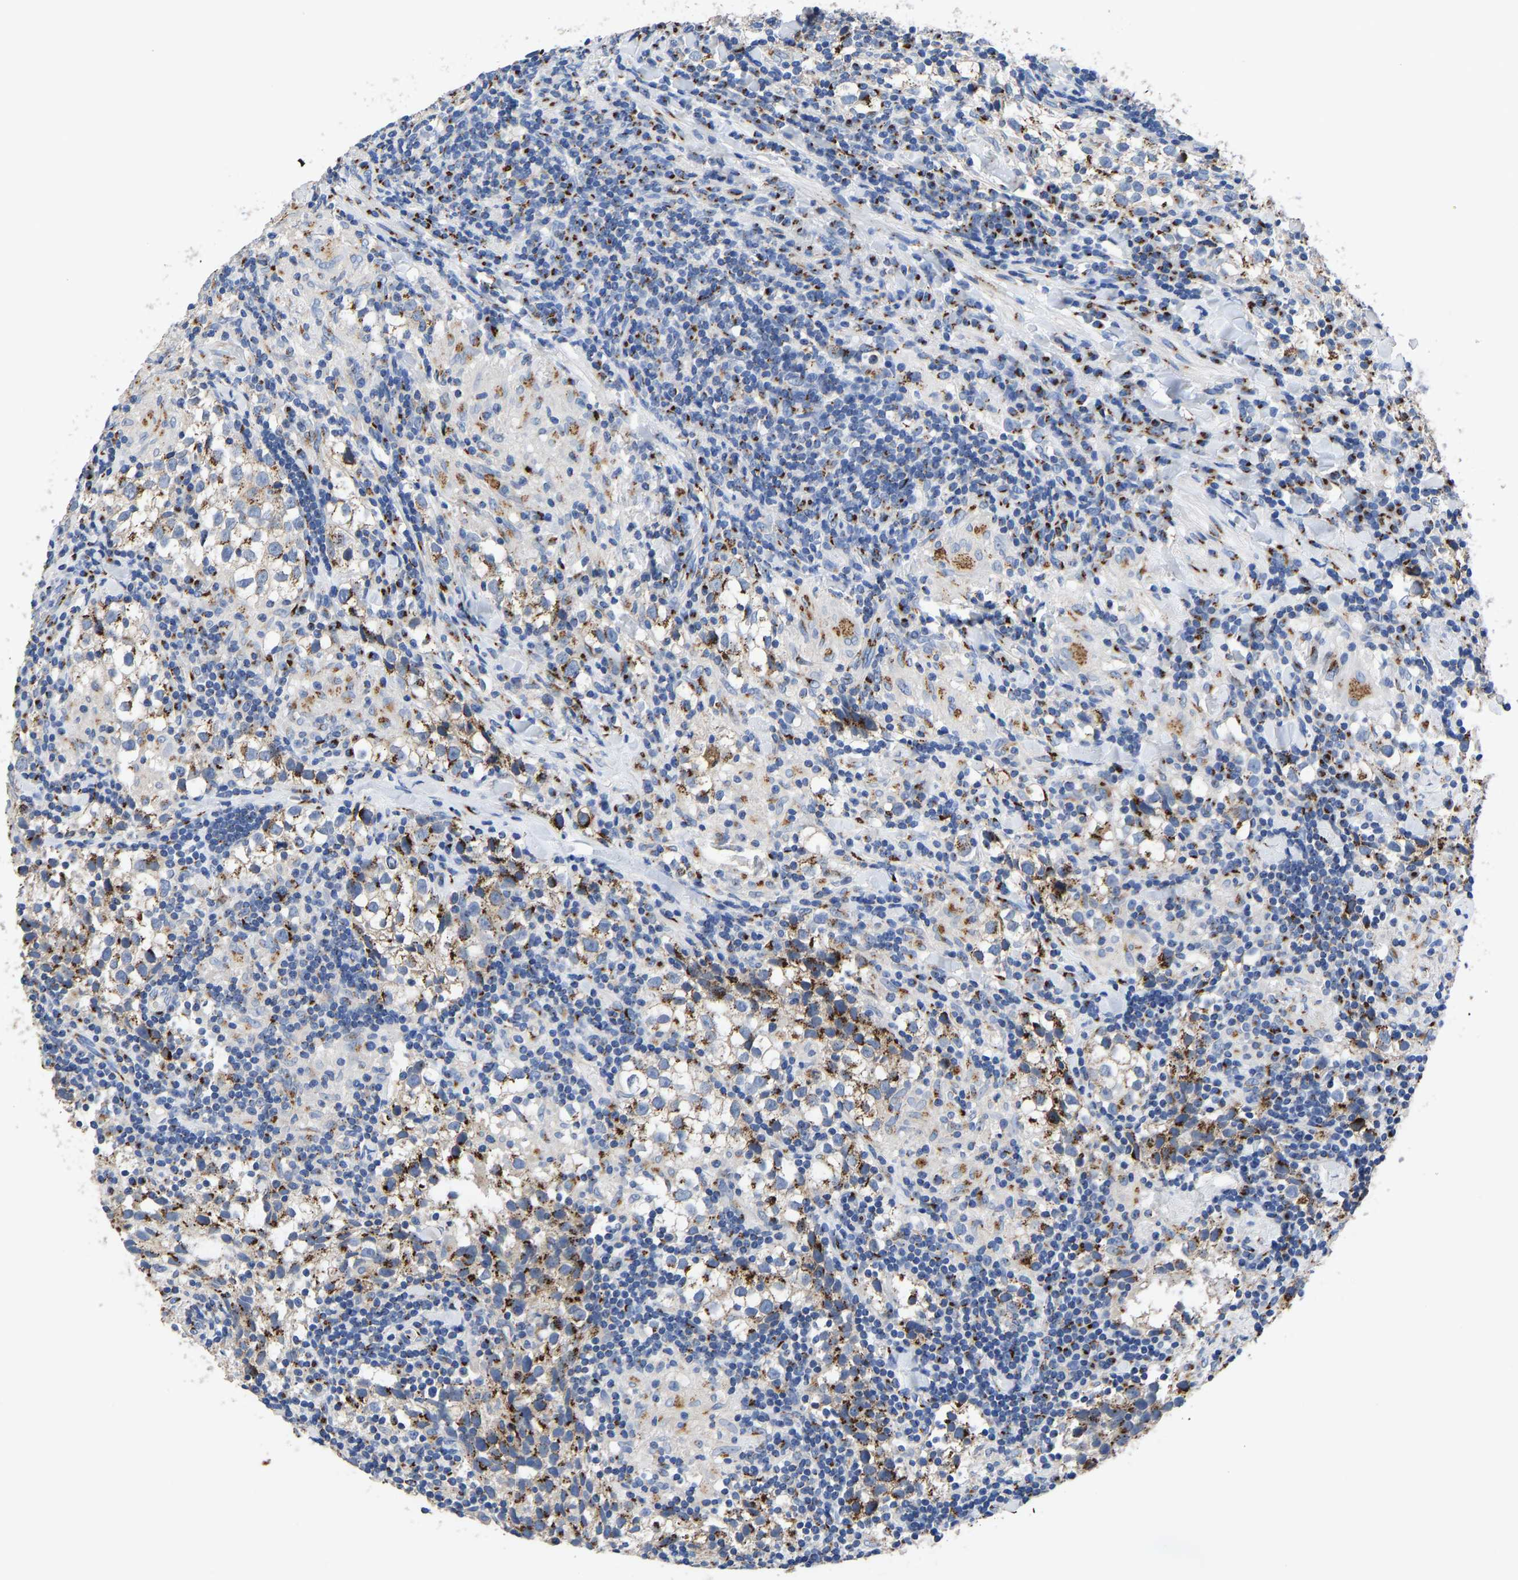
{"staining": {"intensity": "moderate", "quantity": ">75%", "location": "cytoplasmic/membranous"}, "tissue": "testis cancer", "cell_type": "Tumor cells", "image_type": "cancer", "snomed": [{"axis": "morphology", "description": "Seminoma, NOS"}, {"axis": "morphology", "description": "Carcinoma, Embryonal, NOS"}, {"axis": "topography", "description": "Testis"}], "caption": "Brown immunohistochemical staining in testis cancer (seminoma) exhibits moderate cytoplasmic/membranous expression in about >75% of tumor cells.", "gene": "TMEM87A", "patient": {"sex": "male", "age": 36}}